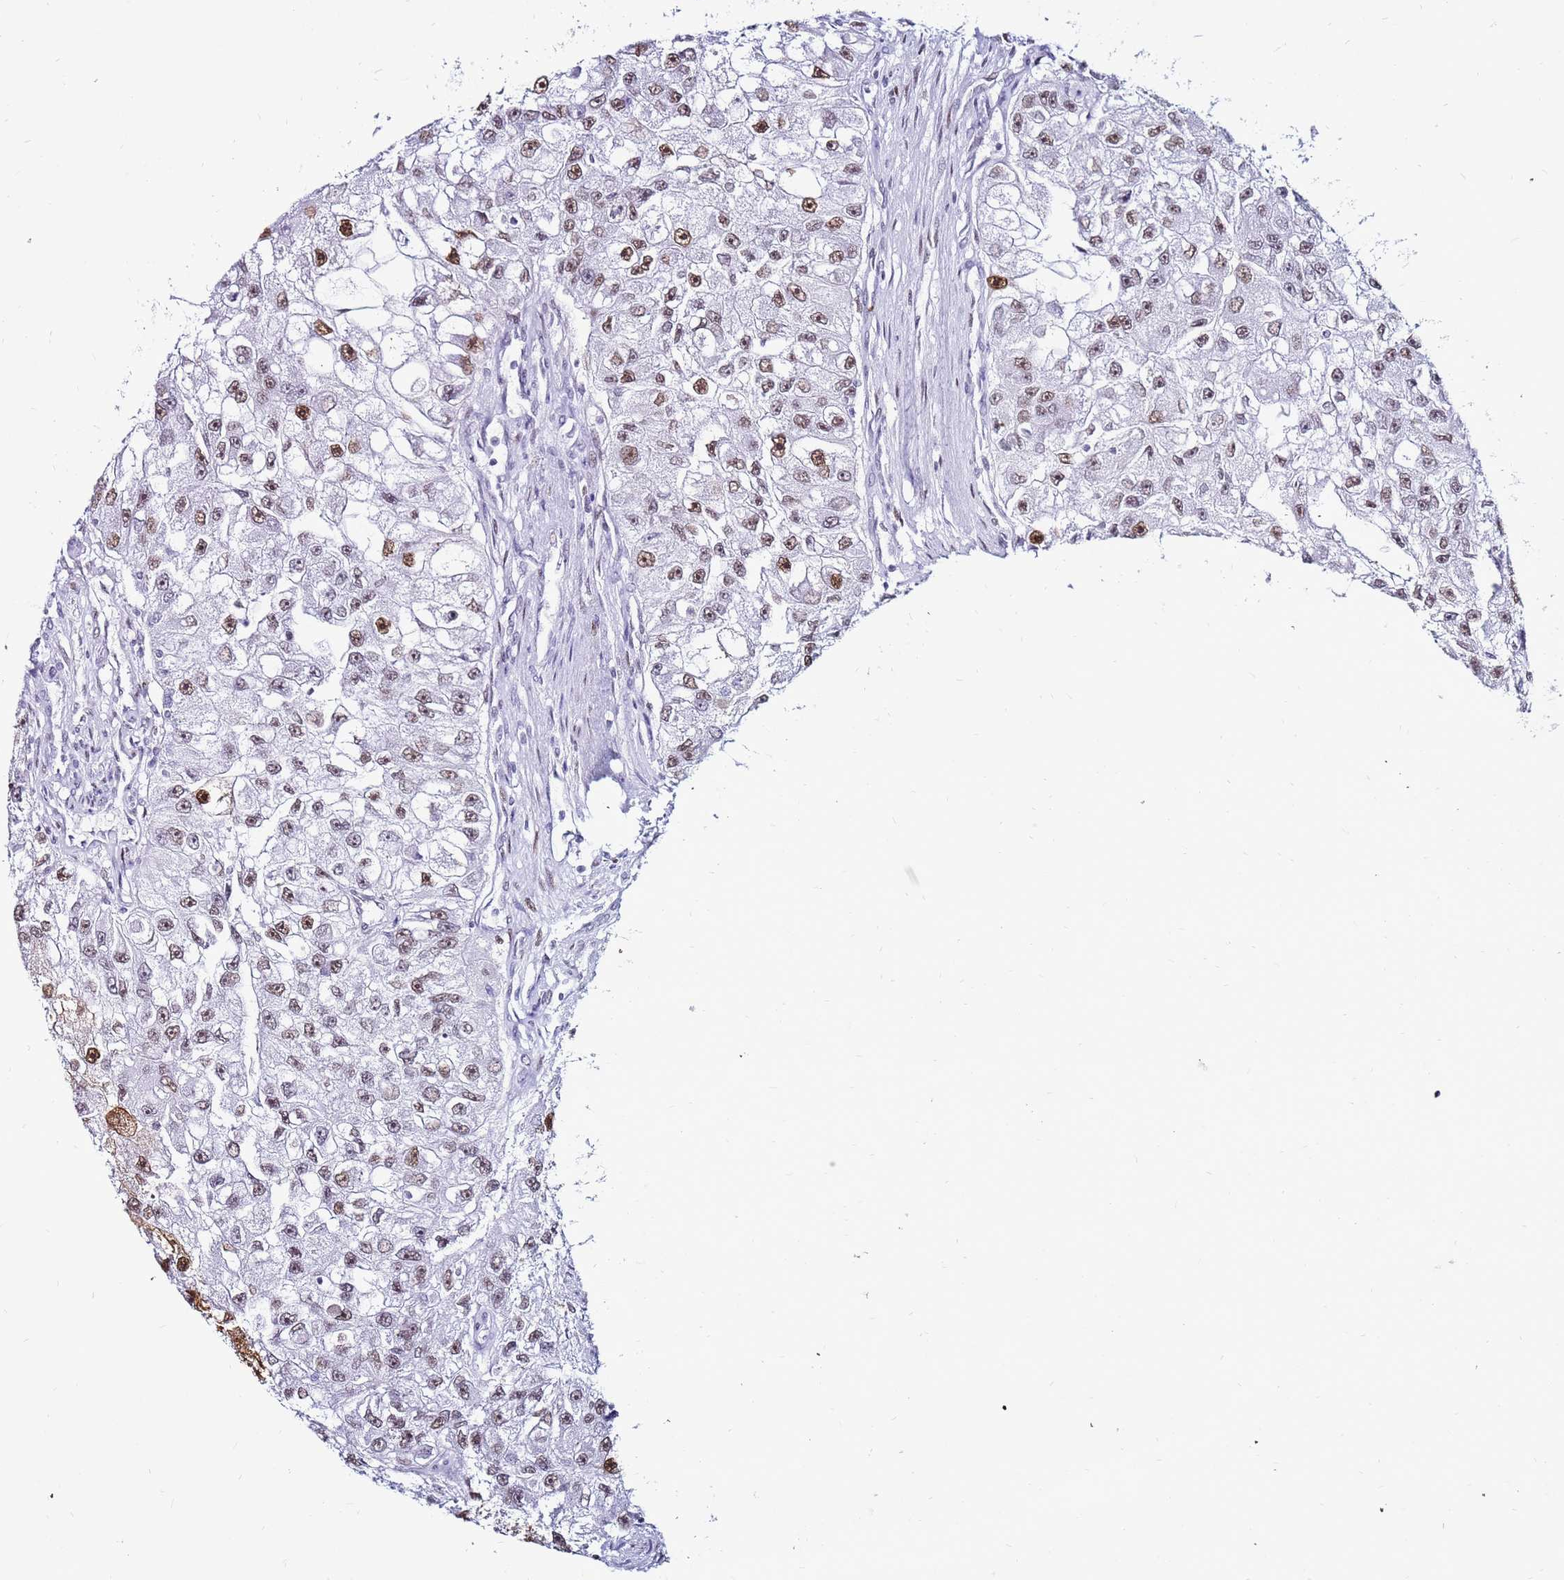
{"staining": {"intensity": "moderate", "quantity": ">75%", "location": "nuclear"}, "tissue": "renal cancer", "cell_type": "Tumor cells", "image_type": "cancer", "snomed": [{"axis": "morphology", "description": "Adenocarcinoma, NOS"}, {"axis": "topography", "description": "Kidney"}], "caption": "Immunohistochemistry of renal cancer (adenocarcinoma) displays medium levels of moderate nuclear positivity in approximately >75% of tumor cells.", "gene": "KPNA4", "patient": {"sex": "male", "age": 63}}